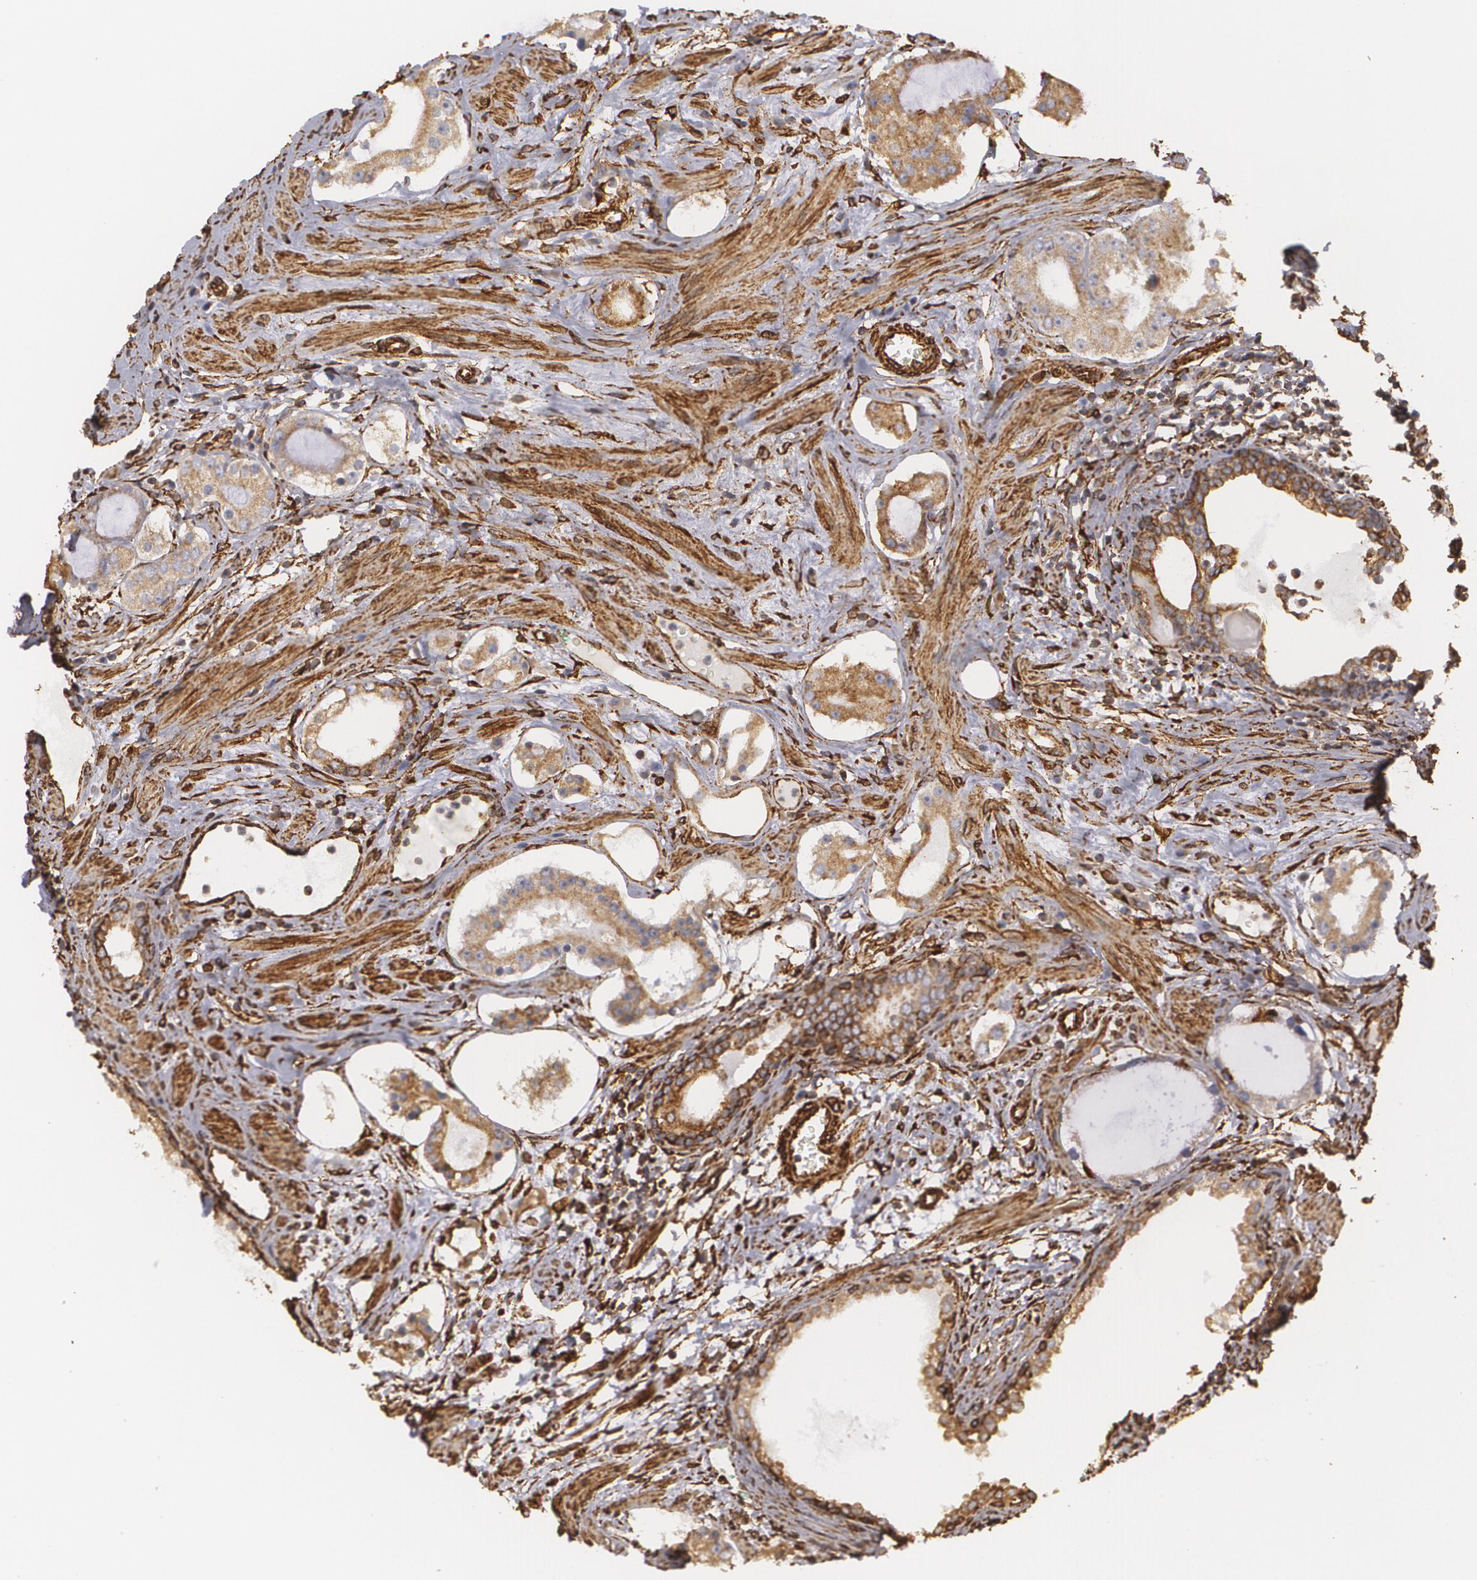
{"staining": {"intensity": "moderate", "quantity": ">75%", "location": "cytoplasmic/membranous"}, "tissue": "prostate cancer", "cell_type": "Tumor cells", "image_type": "cancer", "snomed": [{"axis": "morphology", "description": "Adenocarcinoma, Medium grade"}, {"axis": "topography", "description": "Prostate"}], "caption": "Immunohistochemical staining of medium-grade adenocarcinoma (prostate) demonstrates medium levels of moderate cytoplasmic/membranous protein expression in about >75% of tumor cells.", "gene": "CYB5R3", "patient": {"sex": "male", "age": 73}}